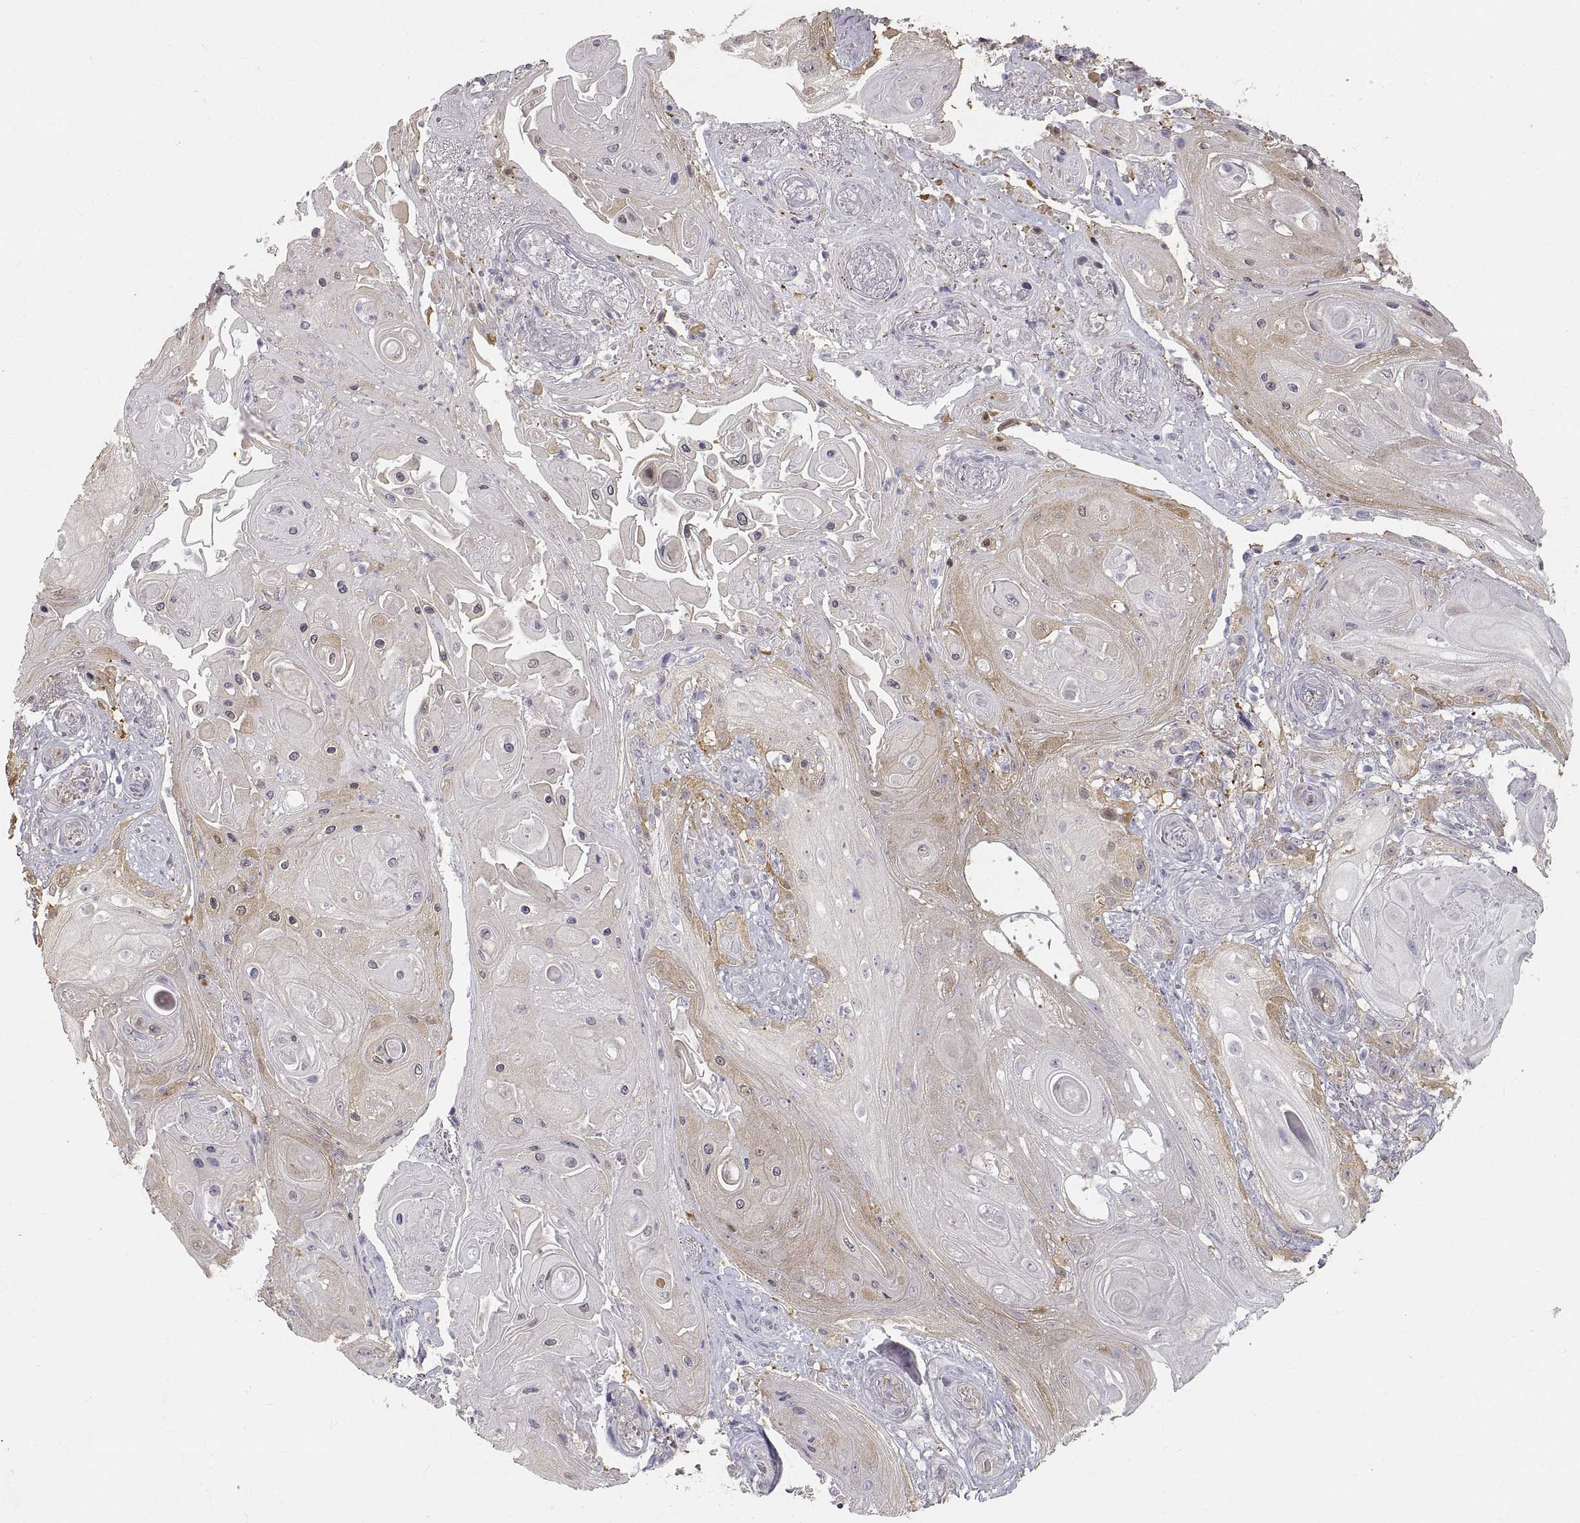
{"staining": {"intensity": "moderate", "quantity": "<25%", "location": "cytoplasmic/membranous"}, "tissue": "skin cancer", "cell_type": "Tumor cells", "image_type": "cancer", "snomed": [{"axis": "morphology", "description": "Squamous cell carcinoma, NOS"}, {"axis": "topography", "description": "Skin"}], "caption": "Moderate cytoplasmic/membranous staining is appreciated in approximately <25% of tumor cells in skin cancer.", "gene": "HSP90AB1", "patient": {"sex": "male", "age": 62}}